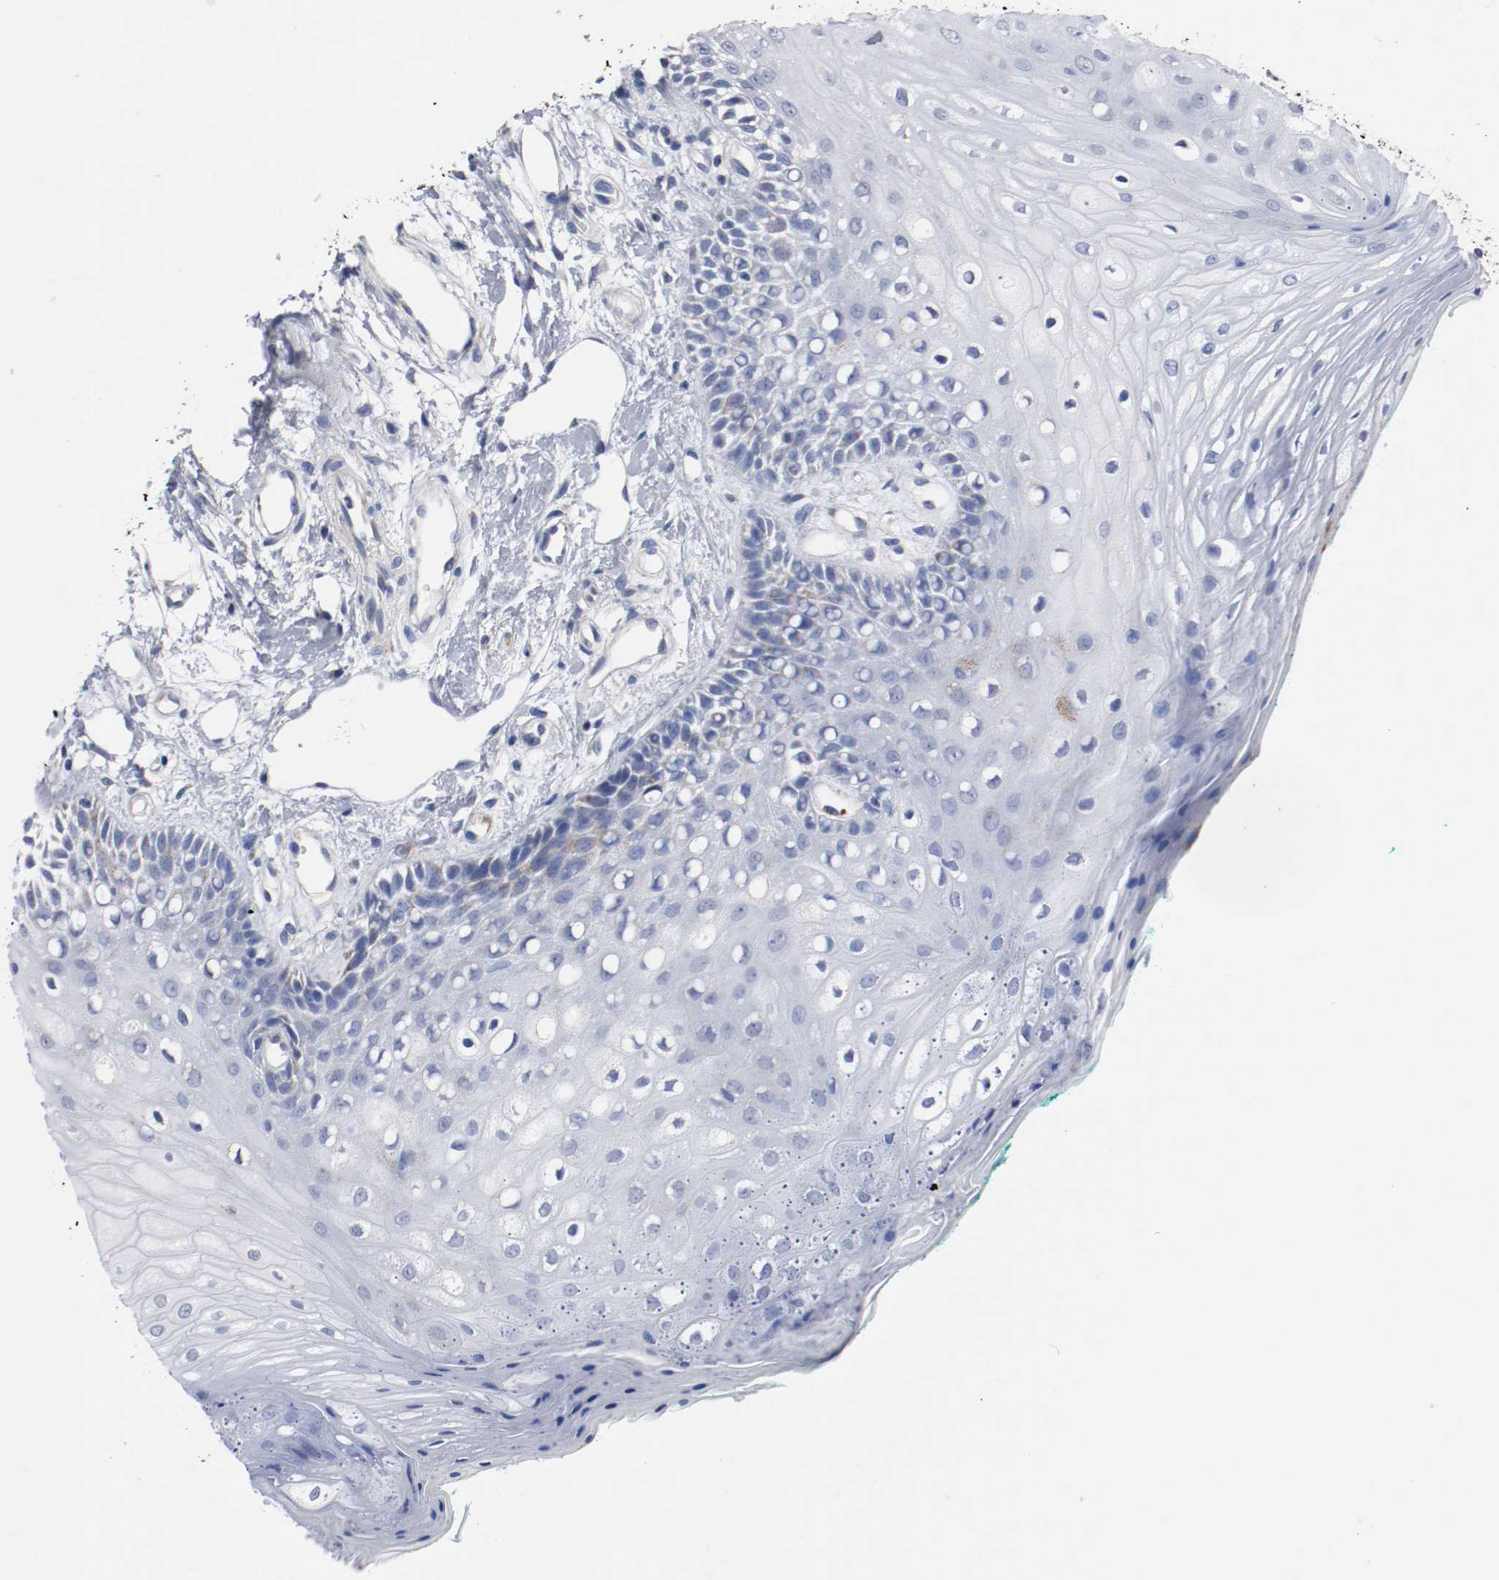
{"staining": {"intensity": "weak", "quantity": "<25%", "location": "cytoplasmic/membranous"}, "tissue": "oral mucosa", "cell_type": "Squamous epithelial cells", "image_type": "normal", "snomed": [{"axis": "morphology", "description": "Normal tissue, NOS"}, {"axis": "morphology", "description": "Squamous cell carcinoma, NOS"}, {"axis": "topography", "description": "Skeletal muscle"}, {"axis": "topography", "description": "Oral tissue"}, {"axis": "topography", "description": "Head-Neck"}], "caption": "Immunohistochemical staining of benign oral mucosa exhibits no significant expression in squamous epithelial cells. (DAB IHC visualized using brightfield microscopy, high magnification).", "gene": "TUBD1", "patient": {"sex": "female", "age": 84}}